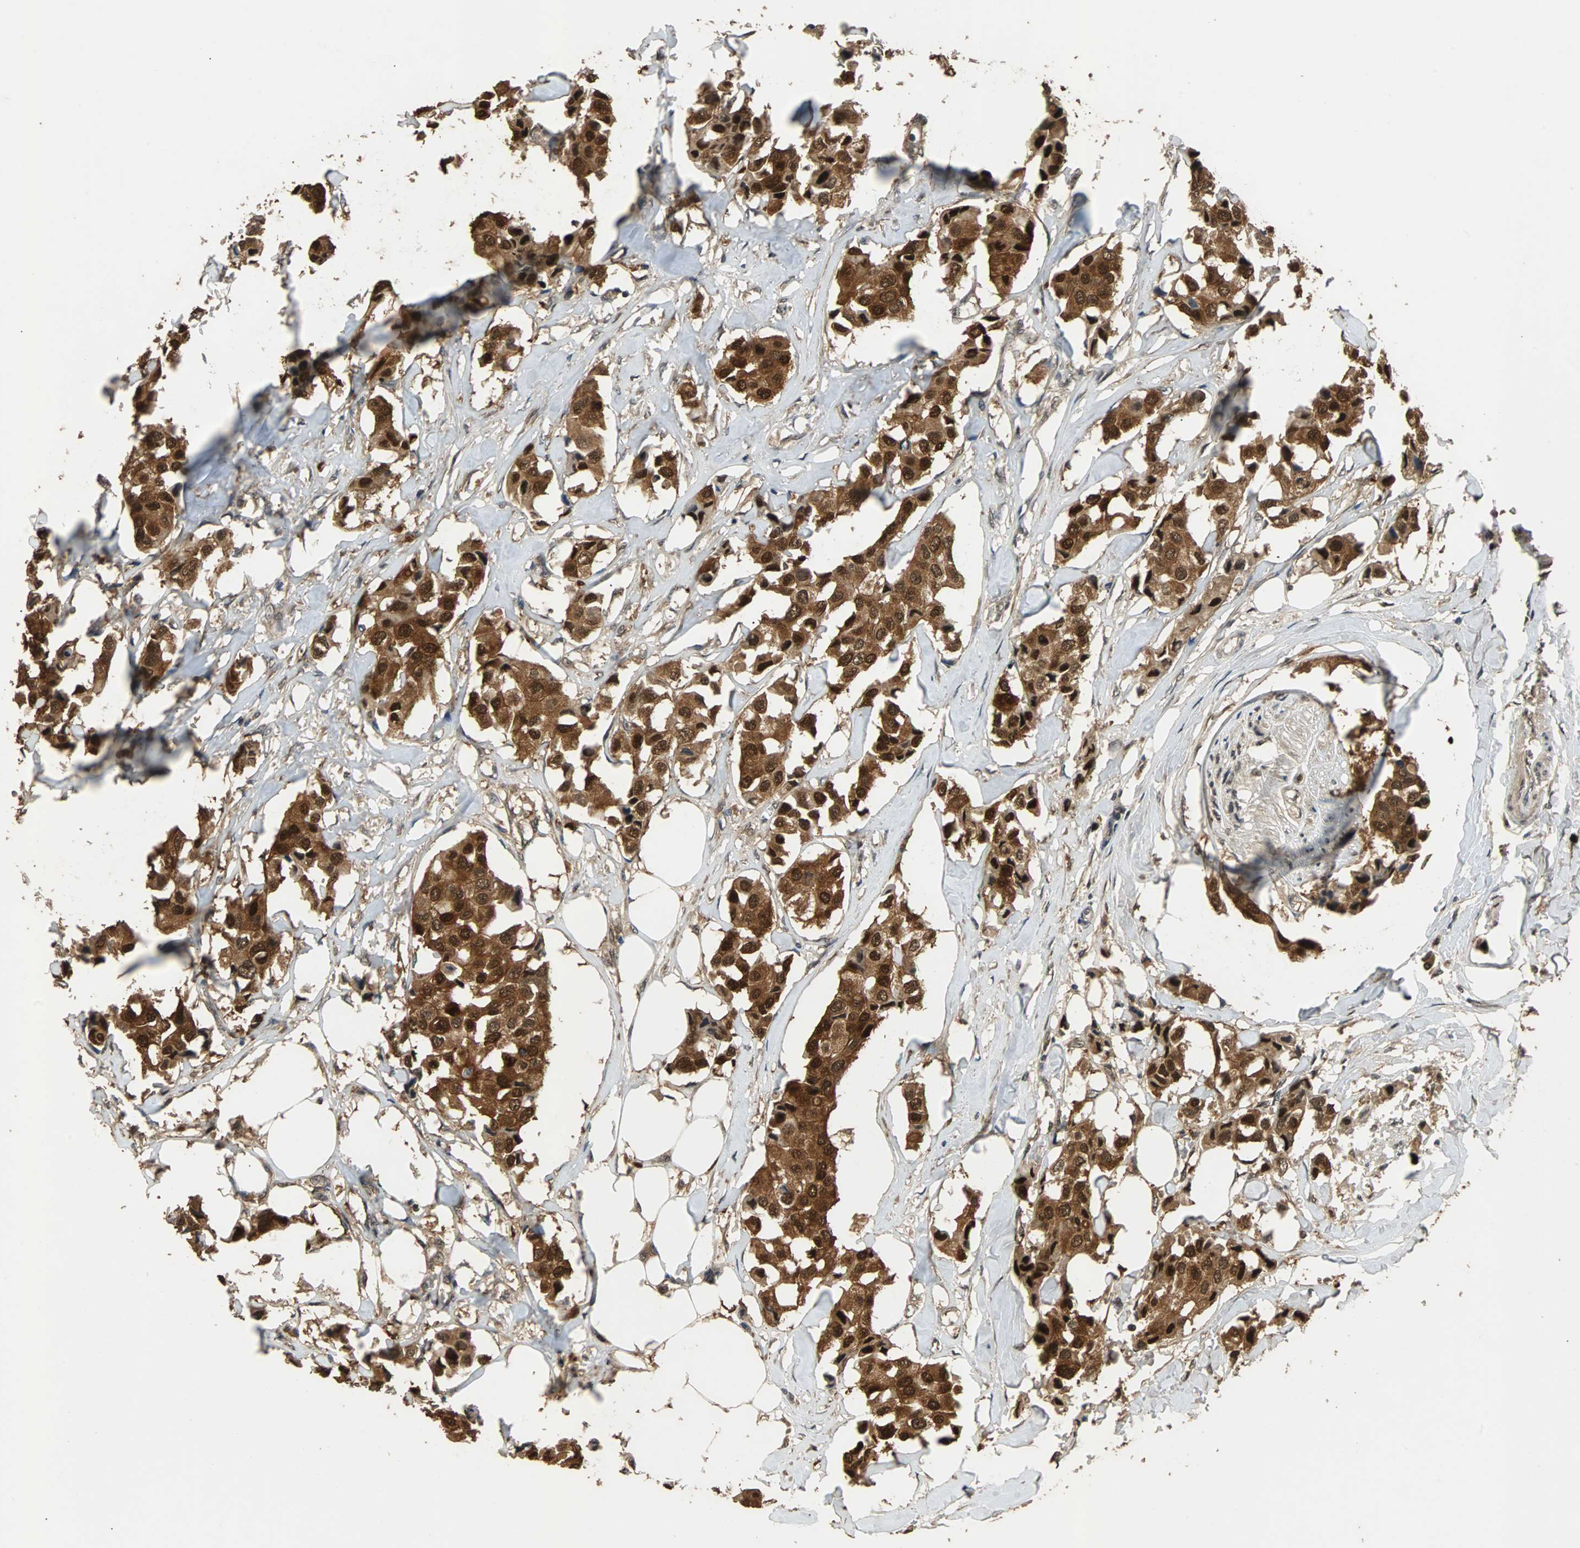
{"staining": {"intensity": "strong", "quantity": ">75%", "location": "cytoplasmic/membranous,nuclear"}, "tissue": "breast cancer", "cell_type": "Tumor cells", "image_type": "cancer", "snomed": [{"axis": "morphology", "description": "Duct carcinoma"}, {"axis": "topography", "description": "Breast"}], "caption": "Protein expression analysis of human breast cancer (infiltrating ductal carcinoma) reveals strong cytoplasmic/membranous and nuclear positivity in approximately >75% of tumor cells.", "gene": "PRDX6", "patient": {"sex": "female", "age": 80}}